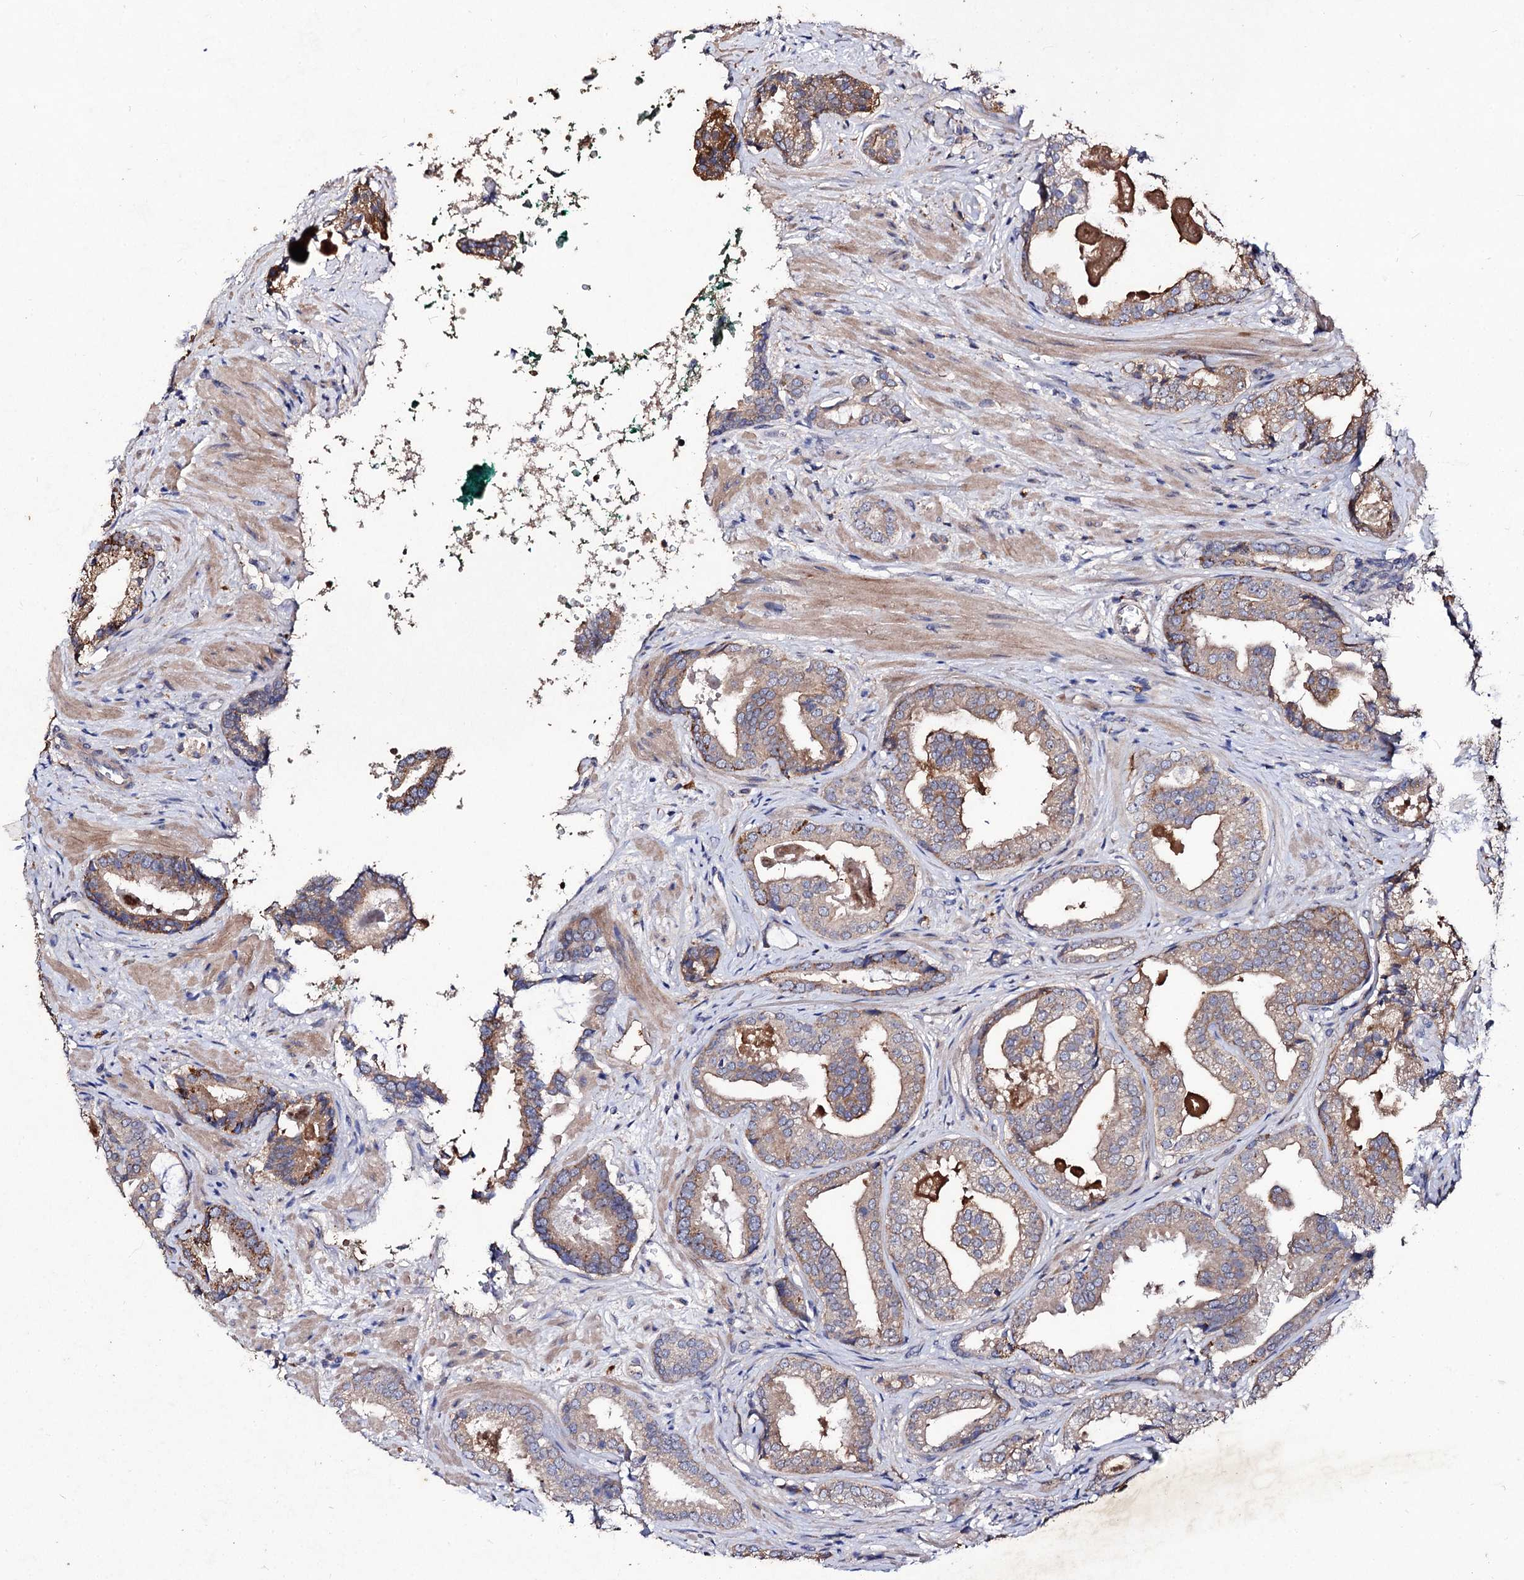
{"staining": {"intensity": "moderate", "quantity": "25%-75%", "location": "cytoplasmic/membranous"}, "tissue": "prostate cancer", "cell_type": "Tumor cells", "image_type": "cancer", "snomed": [{"axis": "morphology", "description": "Adenocarcinoma, High grade"}, {"axis": "topography", "description": "Prostate"}], "caption": "Immunohistochemistry of human prostate cancer (adenocarcinoma (high-grade)) exhibits medium levels of moderate cytoplasmic/membranous positivity in about 25%-75% of tumor cells.", "gene": "MYO1H", "patient": {"sex": "male", "age": 60}}